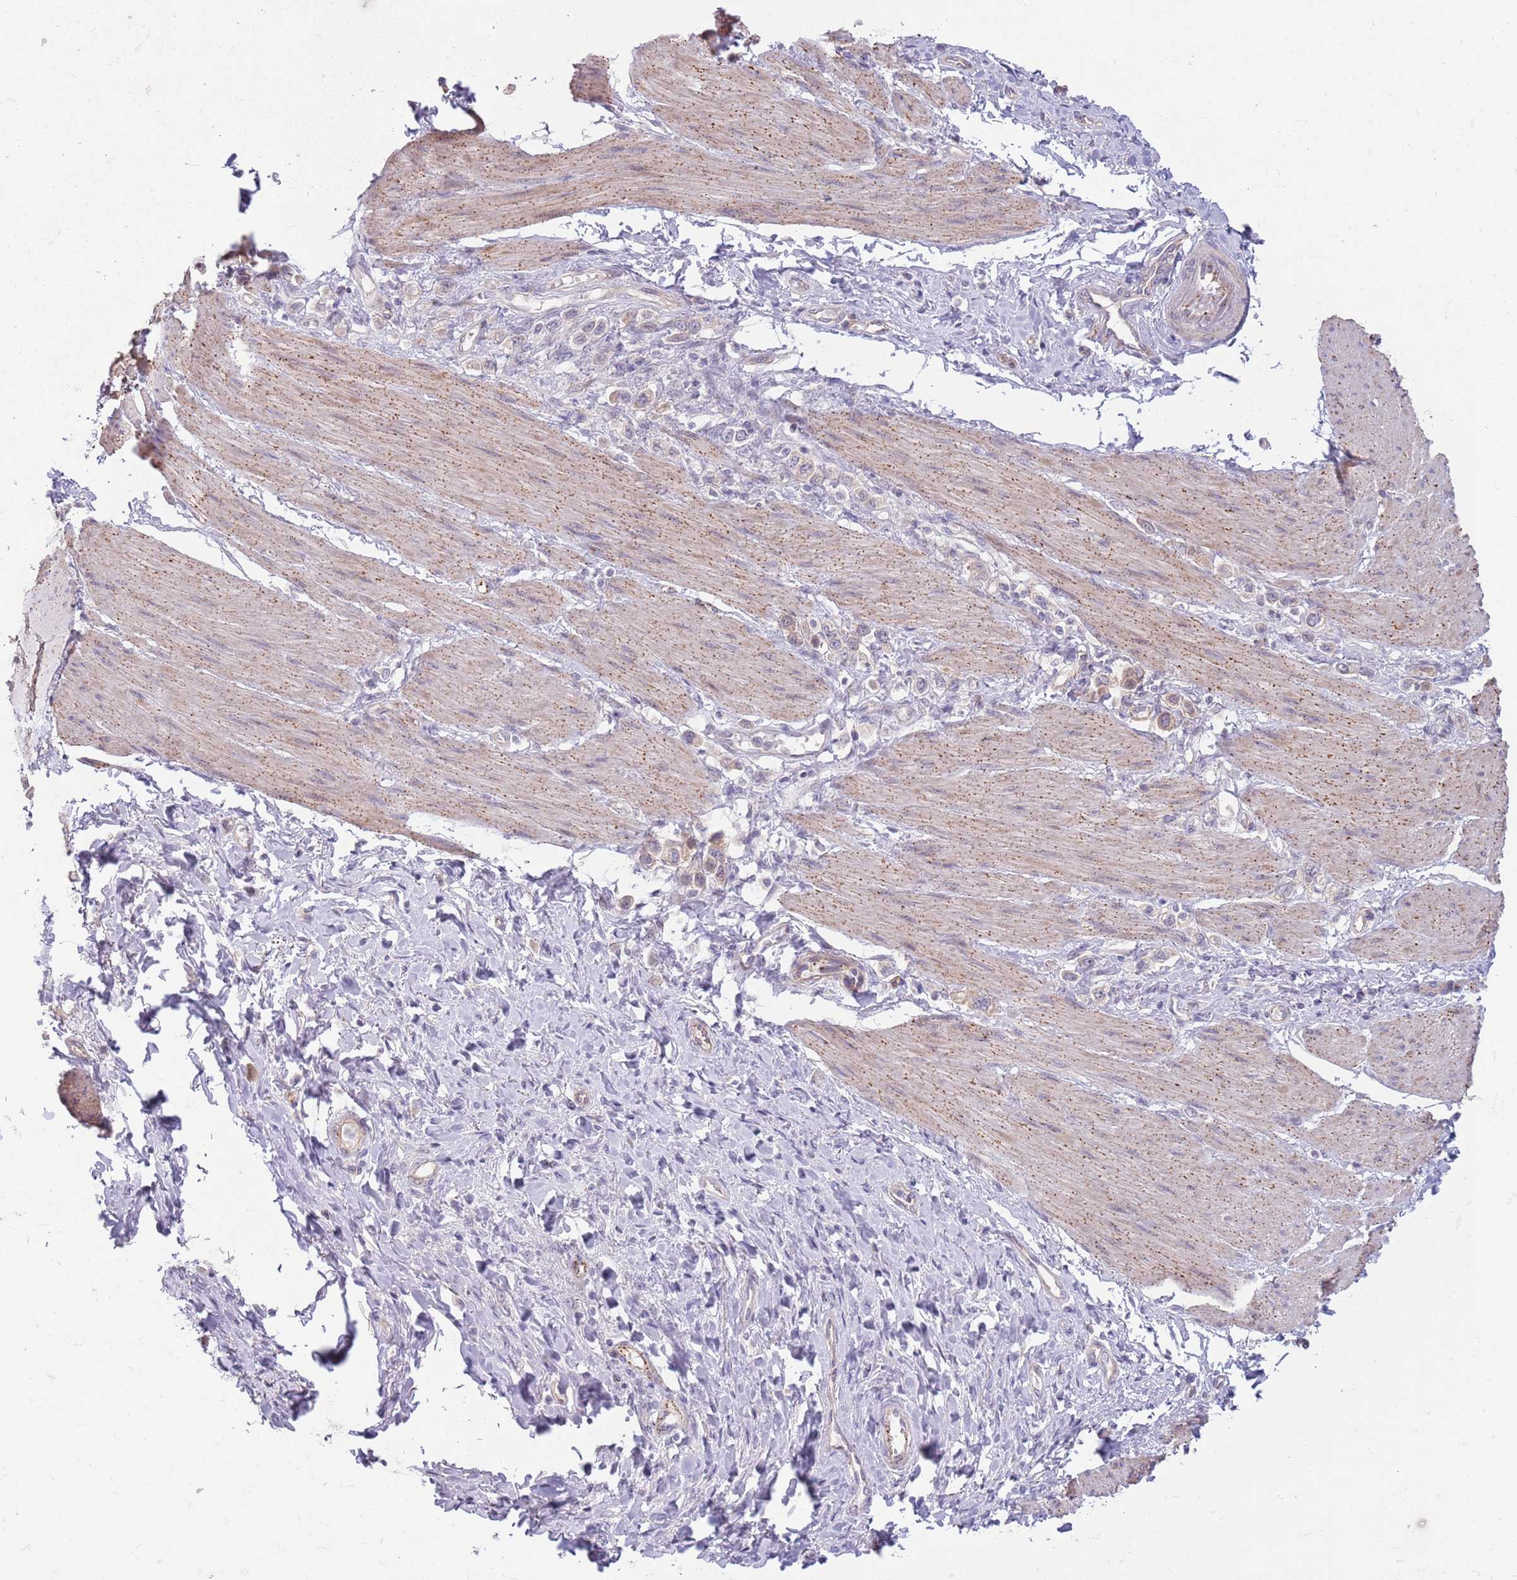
{"staining": {"intensity": "weak", "quantity": "<25%", "location": "cytoplasmic/membranous"}, "tissue": "stomach cancer", "cell_type": "Tumor cells", "image_type": "cancer", "snomed": [{"axis": "morphology", "description": "Adenocarcinoma, NOS"}, {"axis": "topography", "description": "Stomach"}], "caption": "IHC photomicrograph of neoplastic tissue: stomach adenocarcinoma stained with DAB exhibits no significant protein expression in tumor cells. (Stains: DAB IHC with hematoxylin counter stain, Microscopy: brightfield microscopy at high magnification).", "gene": "LDHD", "patient": {"sex": "female", "age": 65}}